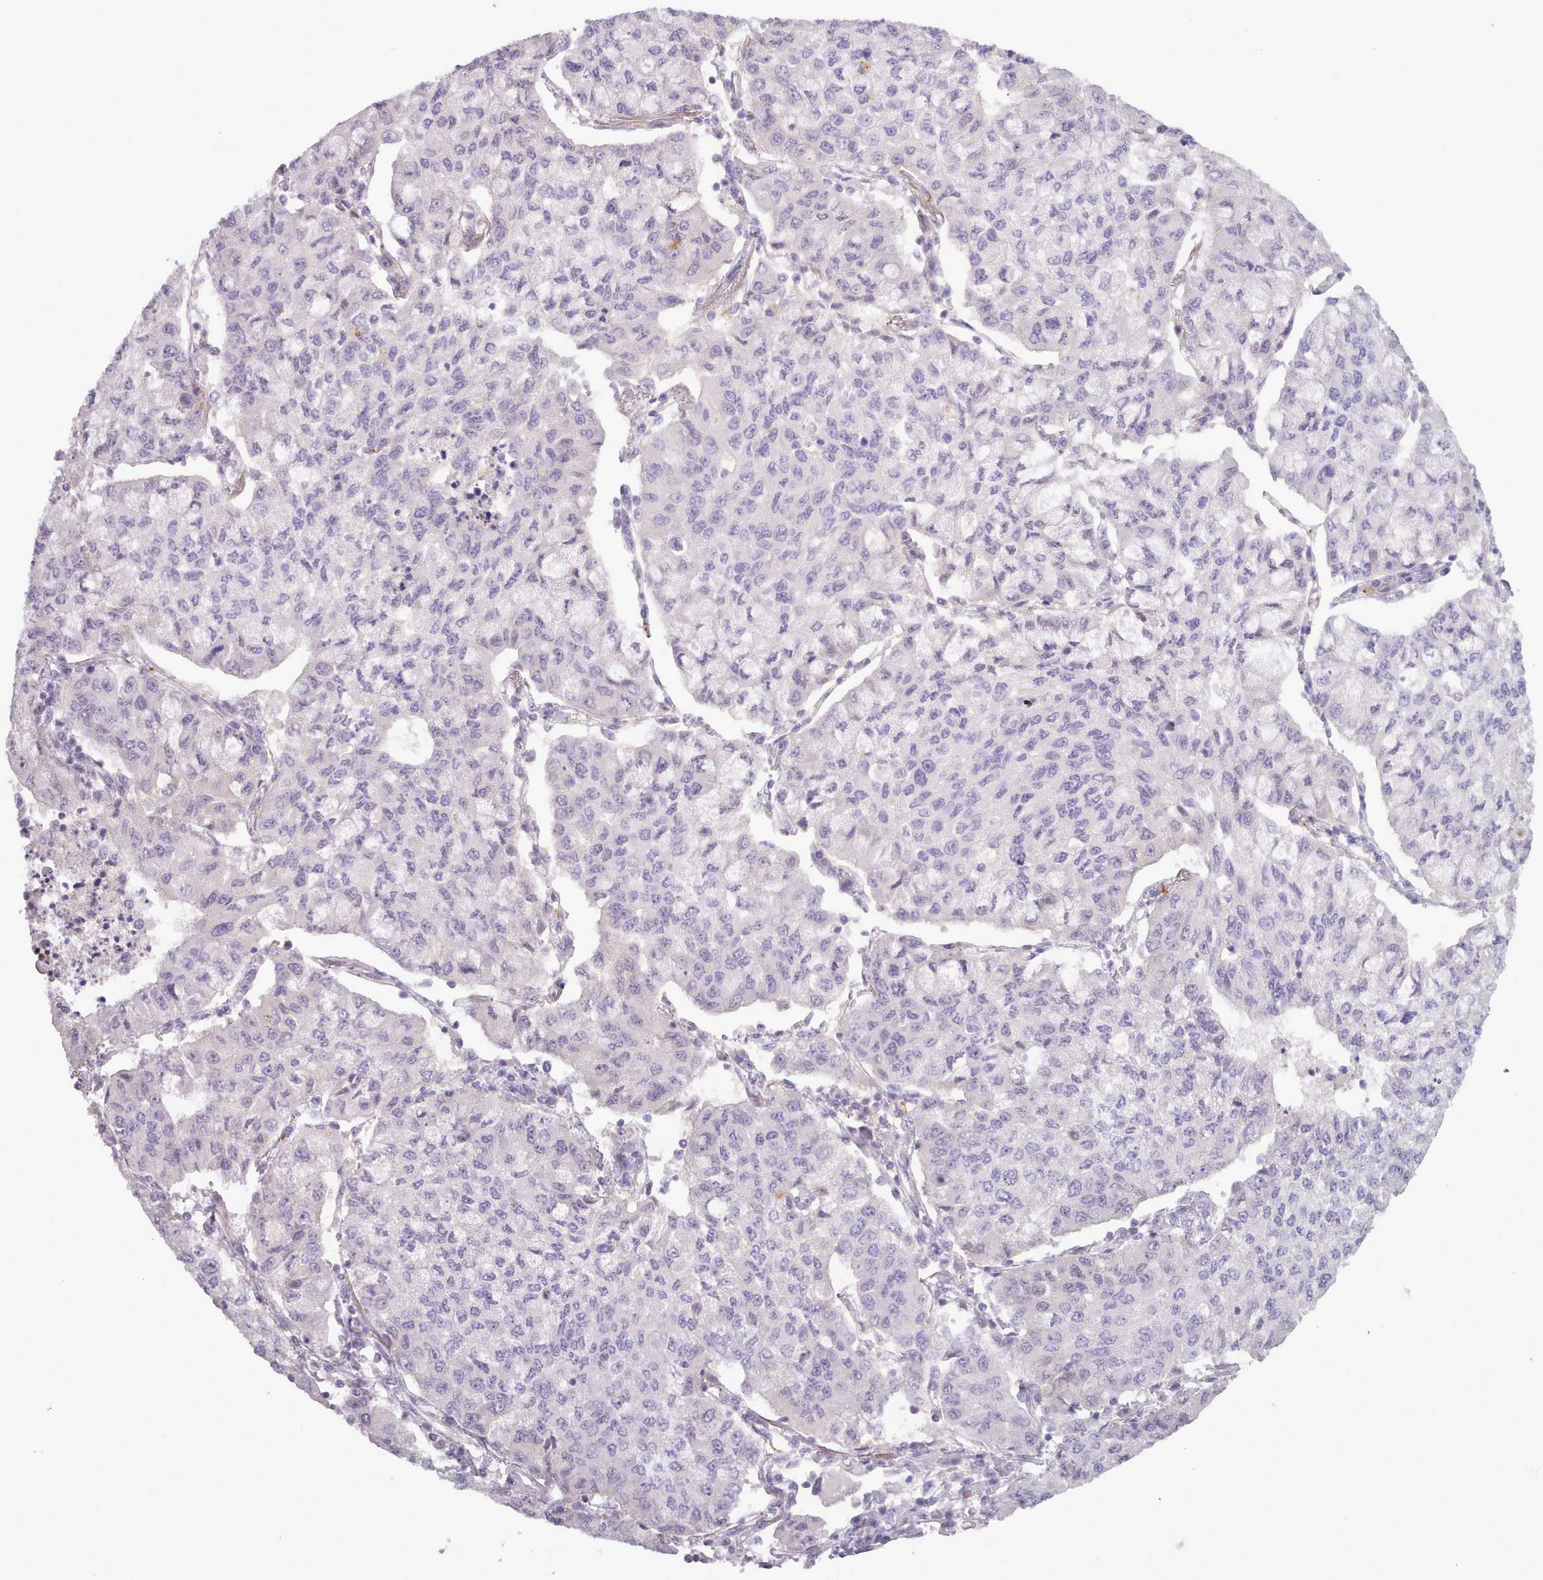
{"staining": {"intensity": "negative", "quantity": "none", "location": "none"}, "tissue": "lung cancer", "cell_type": "Tumor cells", "image_type": "cancer", "snomed": [{"axis": "morphology", "description": "Squamous cell carcinoma, NOS"}, {"axis": "topography", "description": "Lung"}], "caption": "Immunohistochemical staining of human squamous cell carcinoma (lung) displays no significant expression in tumor cells.", "gene": "LEFTY2", "patient": {"sex": "male", "age": 74}}